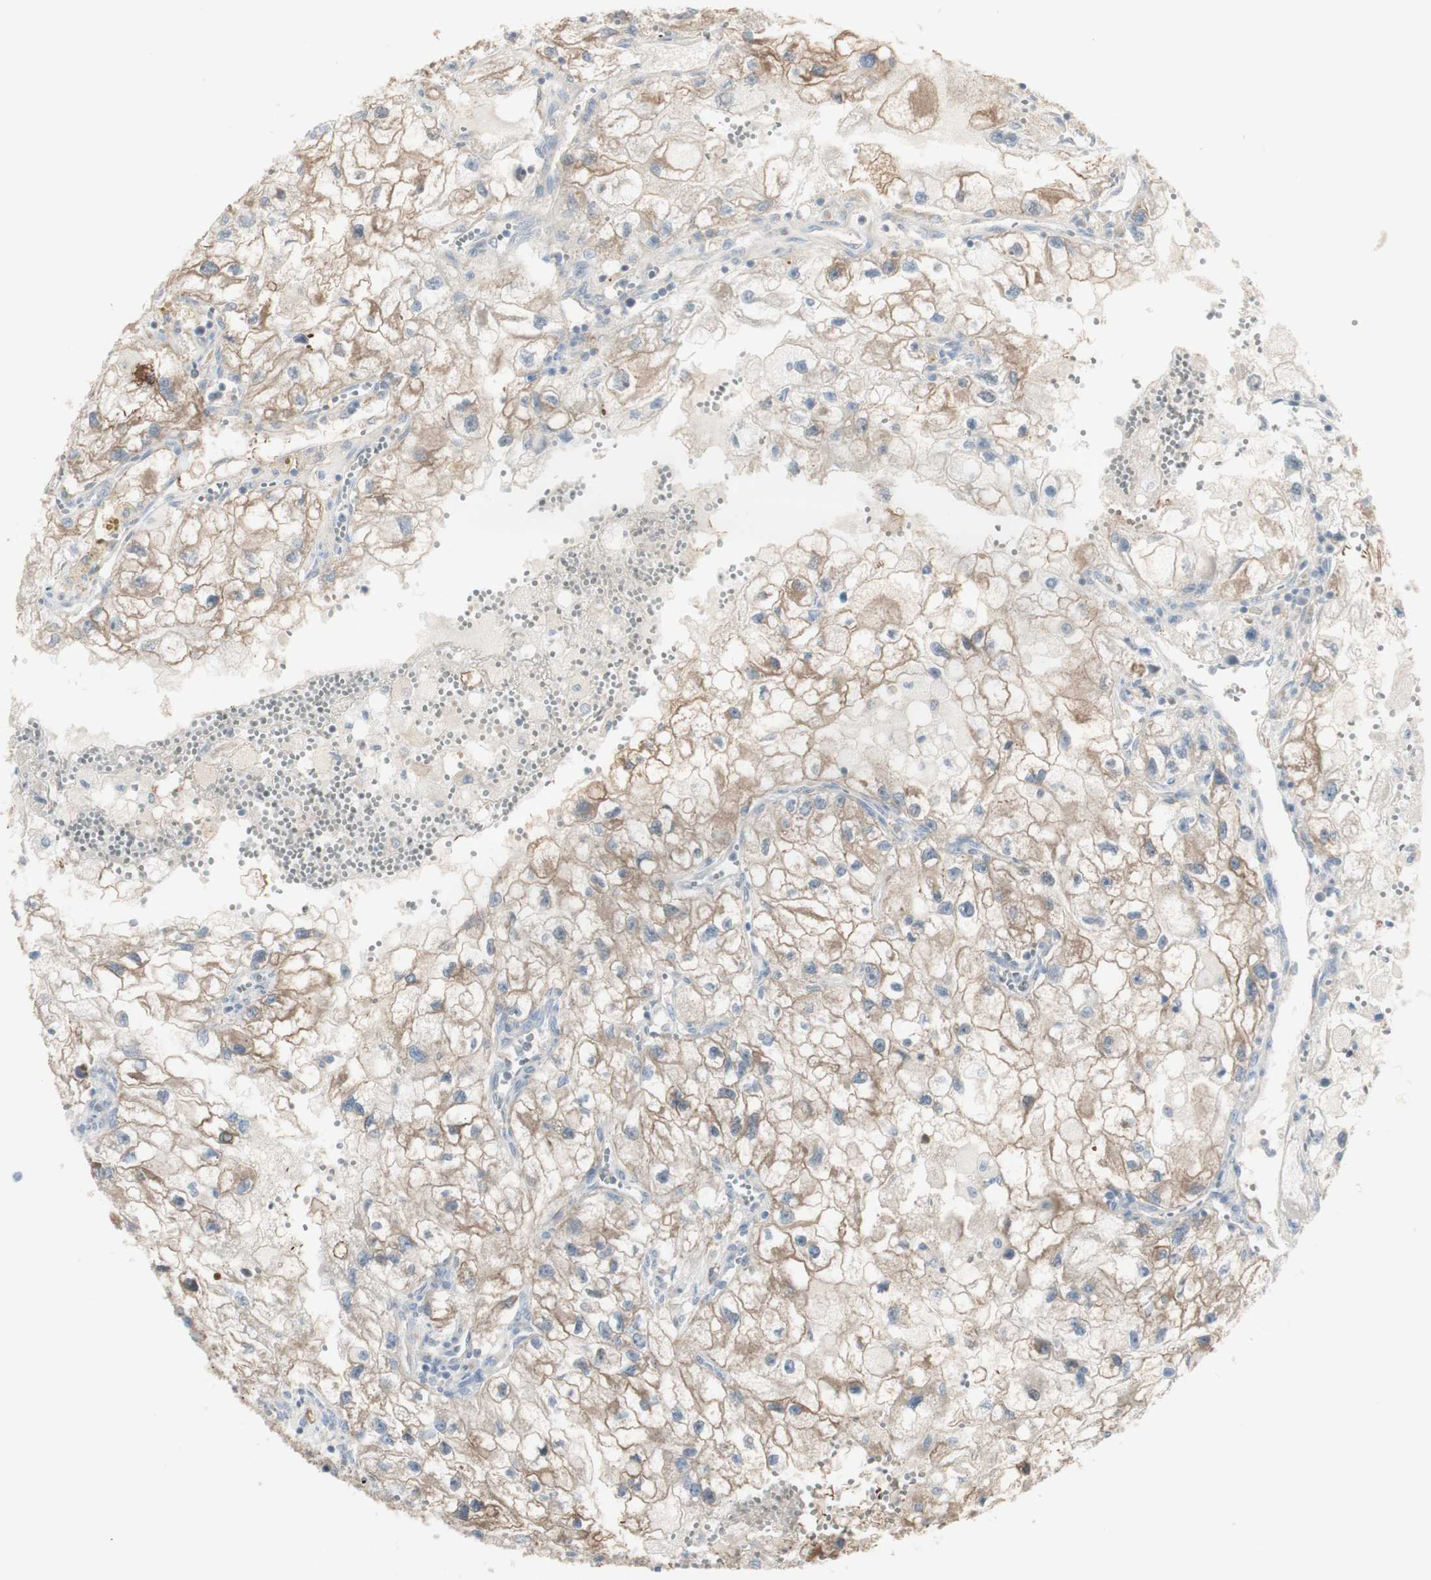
{"staining": {"intensity": "weak", "quantity": ">75%", "location": "cytoplasmic/membranous"}, "tissue": "renal cancer", "cell_type": "Tumor cells", "image_type": "cancer", "snomed": [{"axis": "morphology", "description": "Adenocarcinoma, NOS"}, {"axis": "topography", "description": "Kidney"}], "caption": "A low amount of weak cytoplasmic/membranous staining is appreciated in approximately >75% of tumor cells in renal adenocarcinoma tissue. The protein of interest is shown in brown color, while the nuclei are stained blue.", "gene": "C3orf52", "patient": {"sex": "female", "age": 70}}